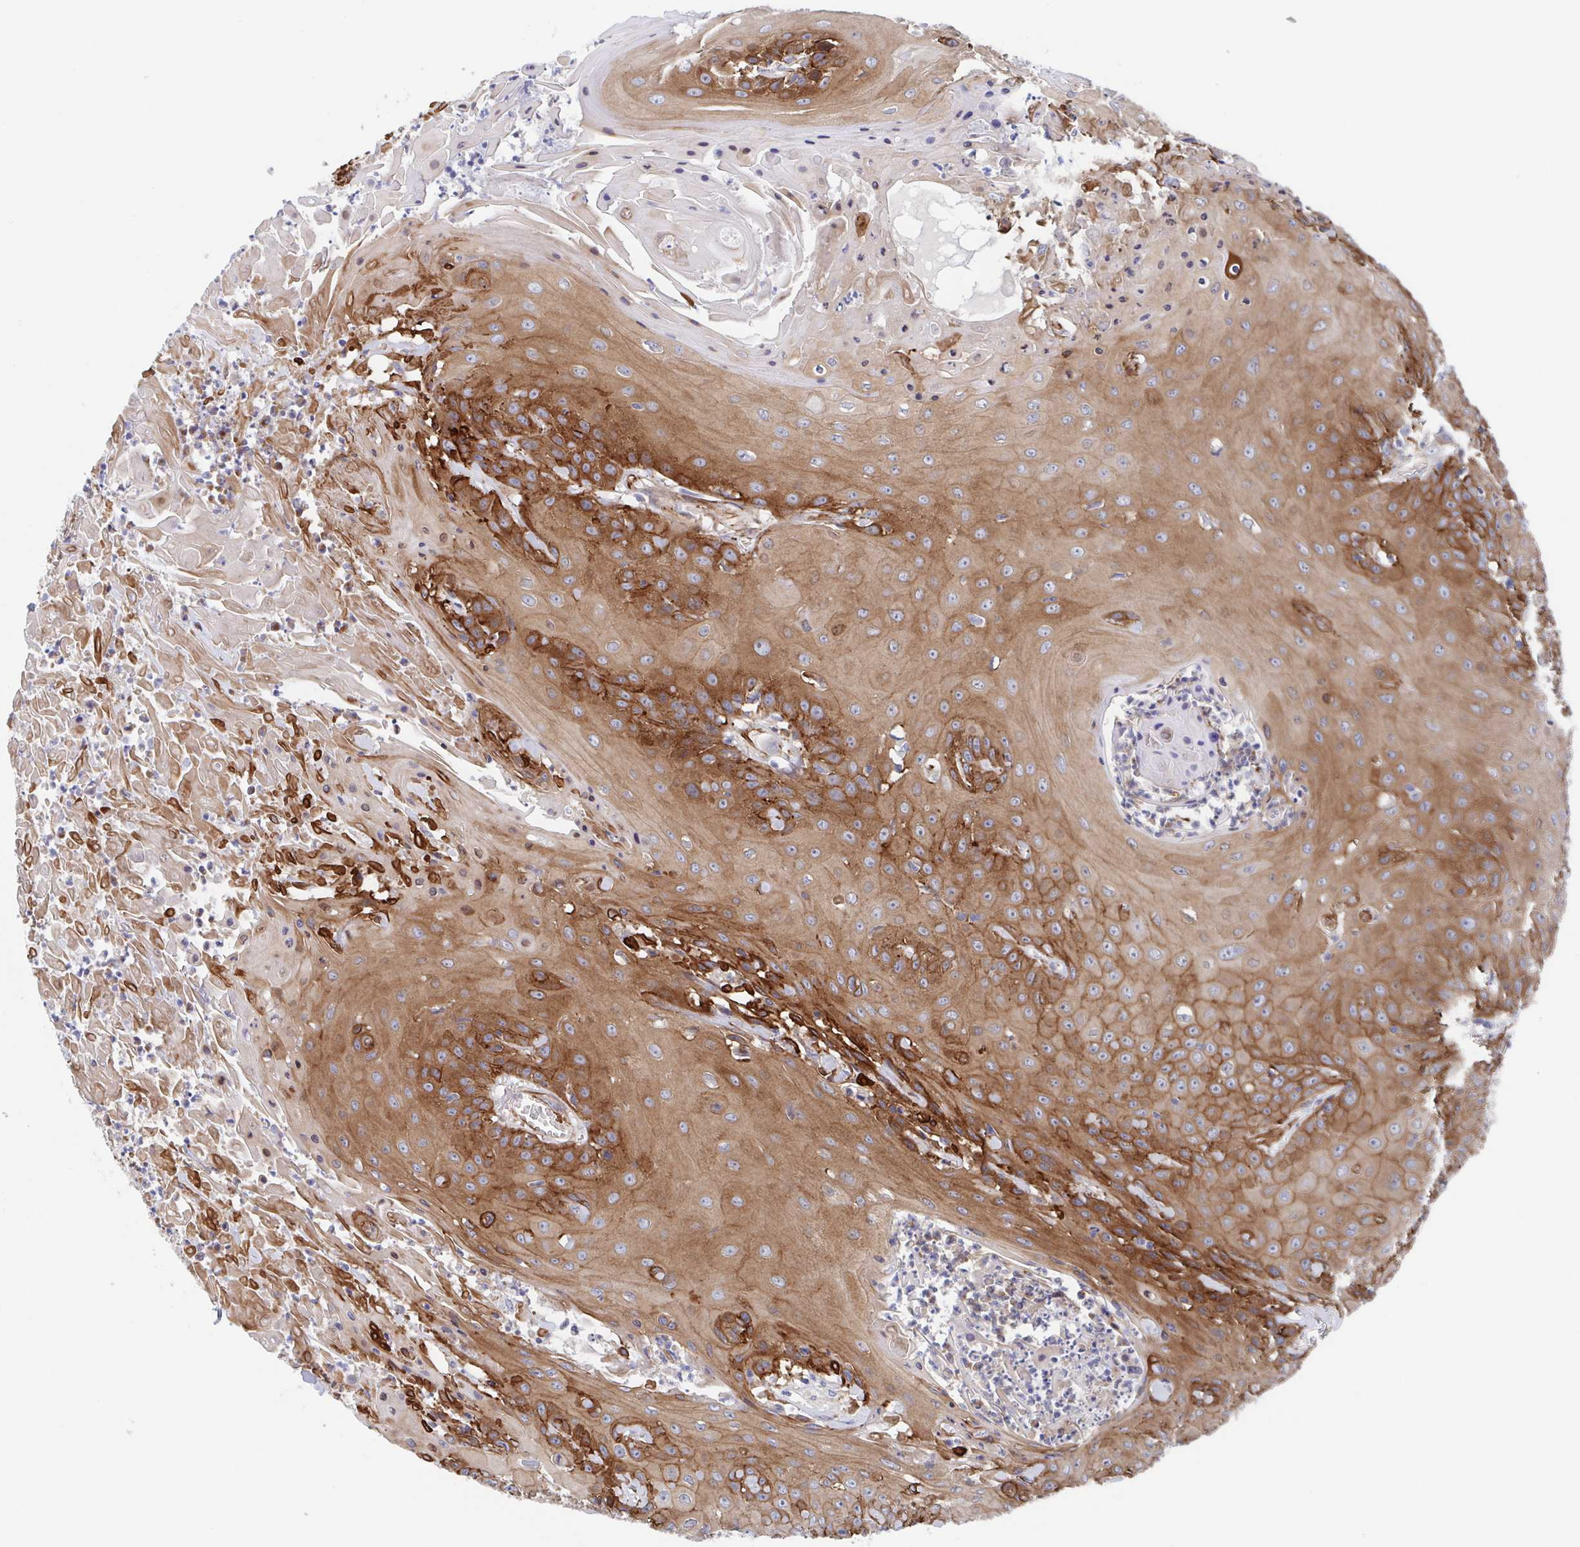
{"staining": {"intensity": "moderate", "quantity": ">75%", "location": "cytoplasmic/membranous"}, "tissue": "head and neck cancer", "cell_type": "Tumor cells", "image_type": "cancer", "snomed": [{"axis": "morphology", "description": "Squamous cell carcinoma, NOS"}, {"axis": "topography", "description": "Skin"}, {"axis": "topography", "description": "Head-Neck"}], "caption": "Immunohistochemical staining of human squamous cell carcinoma (head and neck) displays medium levels of moderate cytoplasmic/membranous positivity in approximately >75% of tumor cells.", "gene": "KLC3", "patient": {"sex": "male", "age": 80}}